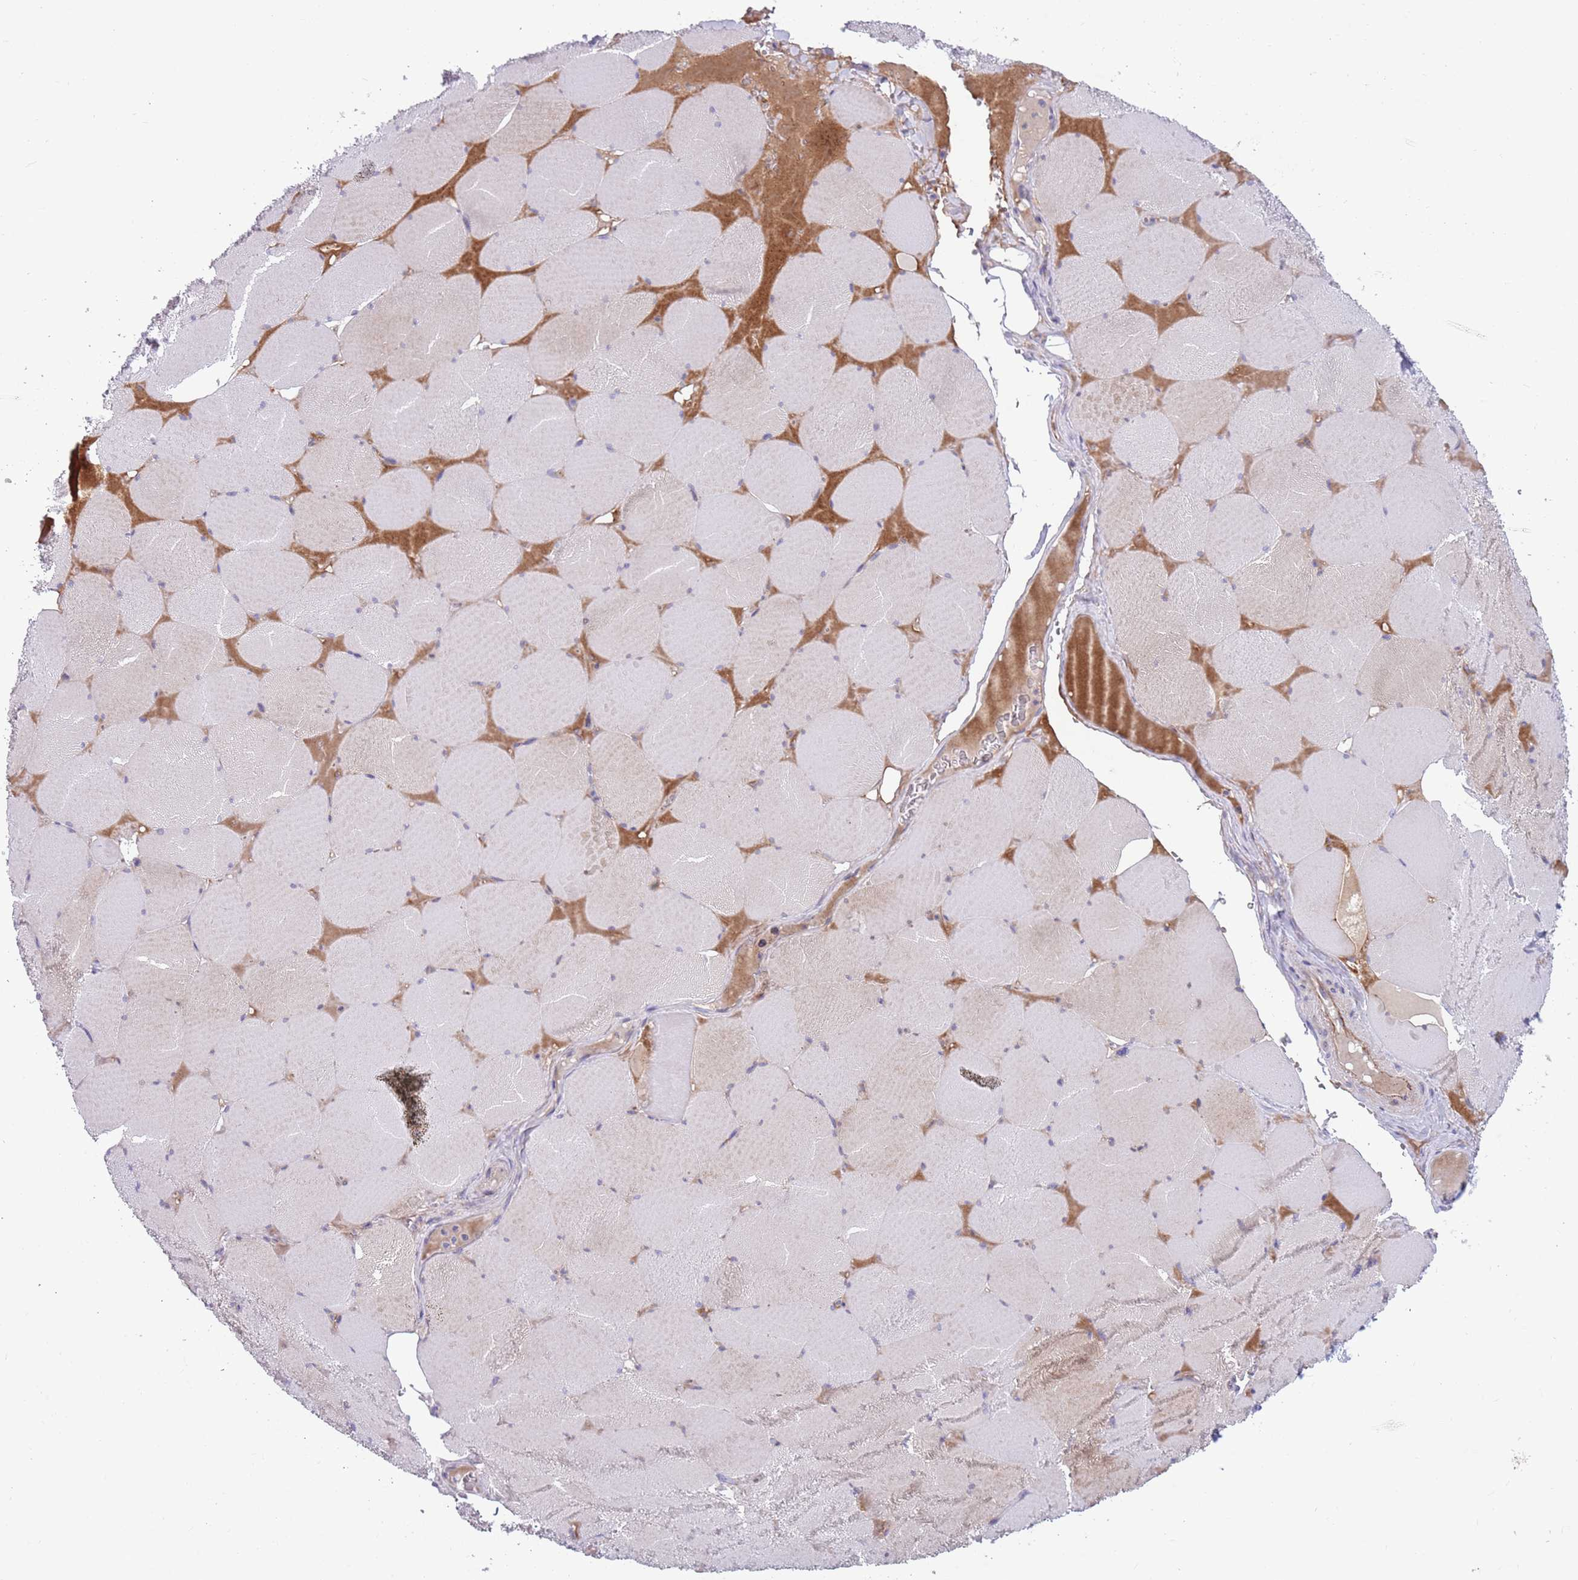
{"staining": {"intensity": "negative", "quantity": "none", "location": "none"}, "tissue": "skeletal muscle", "cell_type": "Myocytes", "image_type": "normal", "snomed": [{"axis": "morphology", "description": "Normal tissue, NOS"}, {"axis": "topography", "description": "Skeletal muscle"}, {"axis": "topography", "description": "Head-Neck"}], "caption": "DAB immunohistochemical staining of normal skeletal muscle displays no significant expression in myocytes.", "gene": "ZNF14", "patient": {"sex": "male", "age": 66}}